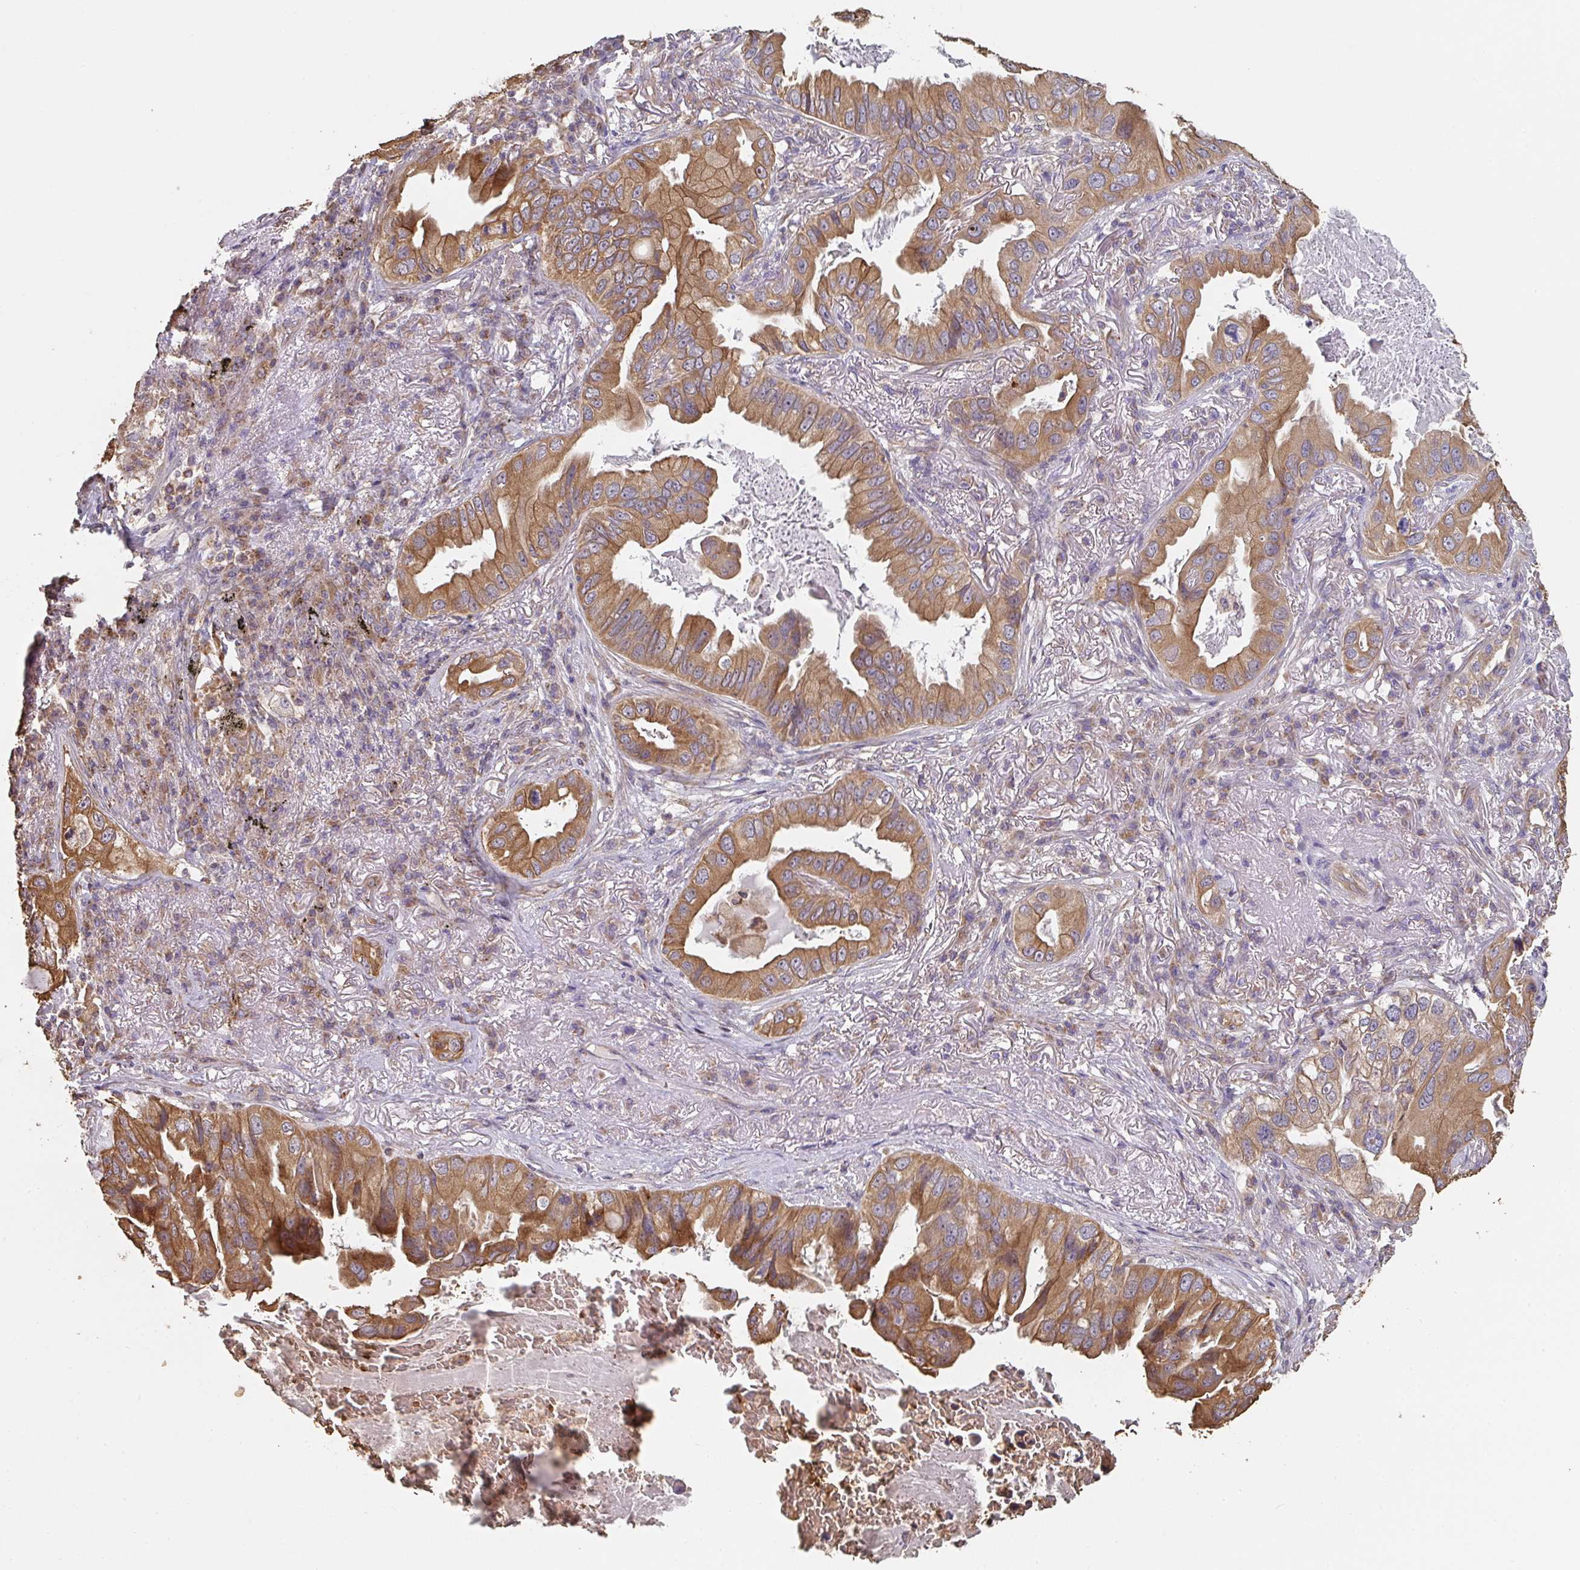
{"staining": {"intensity": "moderate", "quantity": ">75%", "location": "cytoplasmic/membranous"}, "tissue": "lung cancer", "cell_type": "Tumor cells", "image_type": "cancer", "snomed": [{"axis": "morphology", "description": "Adenocarcinoma, NOS"}, {"axis": "topography", "description": "Lung"}], "caption": "Brown immunohistochemical staining in human lung cancer displays moderate cytoplasmic/membranous positivity in approximately >75% of tumor cells.", "gene": "POLG", "patient": {"sex": "female", "age": 69}}